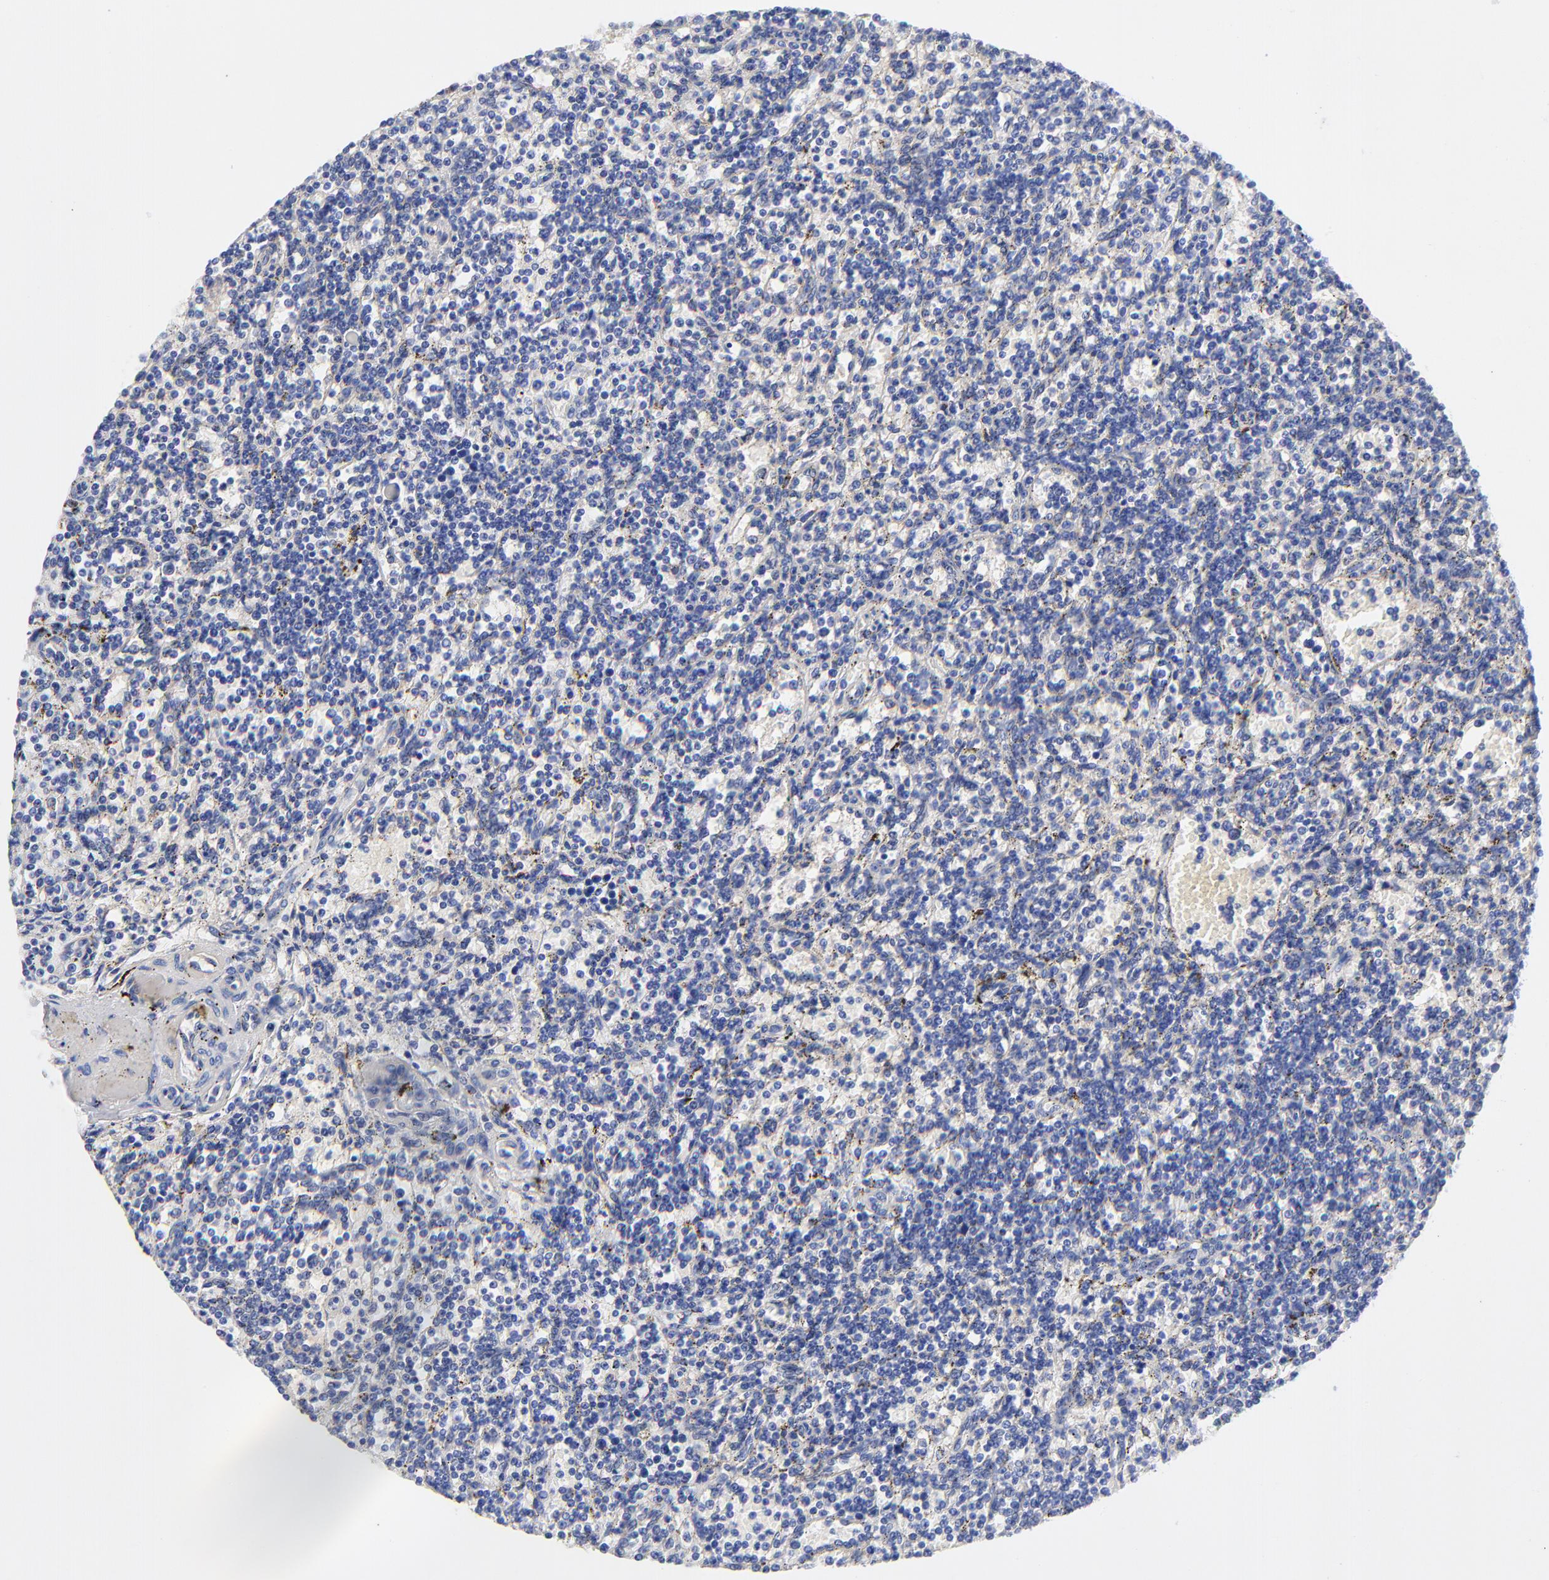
{"staining": {"intensity": "negative", "quantity": "none", "location": "none"}, "tissue": "lymphoma", "cell_type": "Tumor cells", "image_type": "cancer", "snomed": [{"axis": "morphology", "description": "Malignant lymphoma, non-Hodgkin's type, Low grade"}, {"axis": "topography", "description": "Spleen"}], "caption": "Low-grade malignant lymphoma, non-Hodgkin's type was stained to show a protein in brown. There is no significant positivity in tumor cells.", "gene": "SLC44A2", "patient": {"sex": "male", "age": 73}}